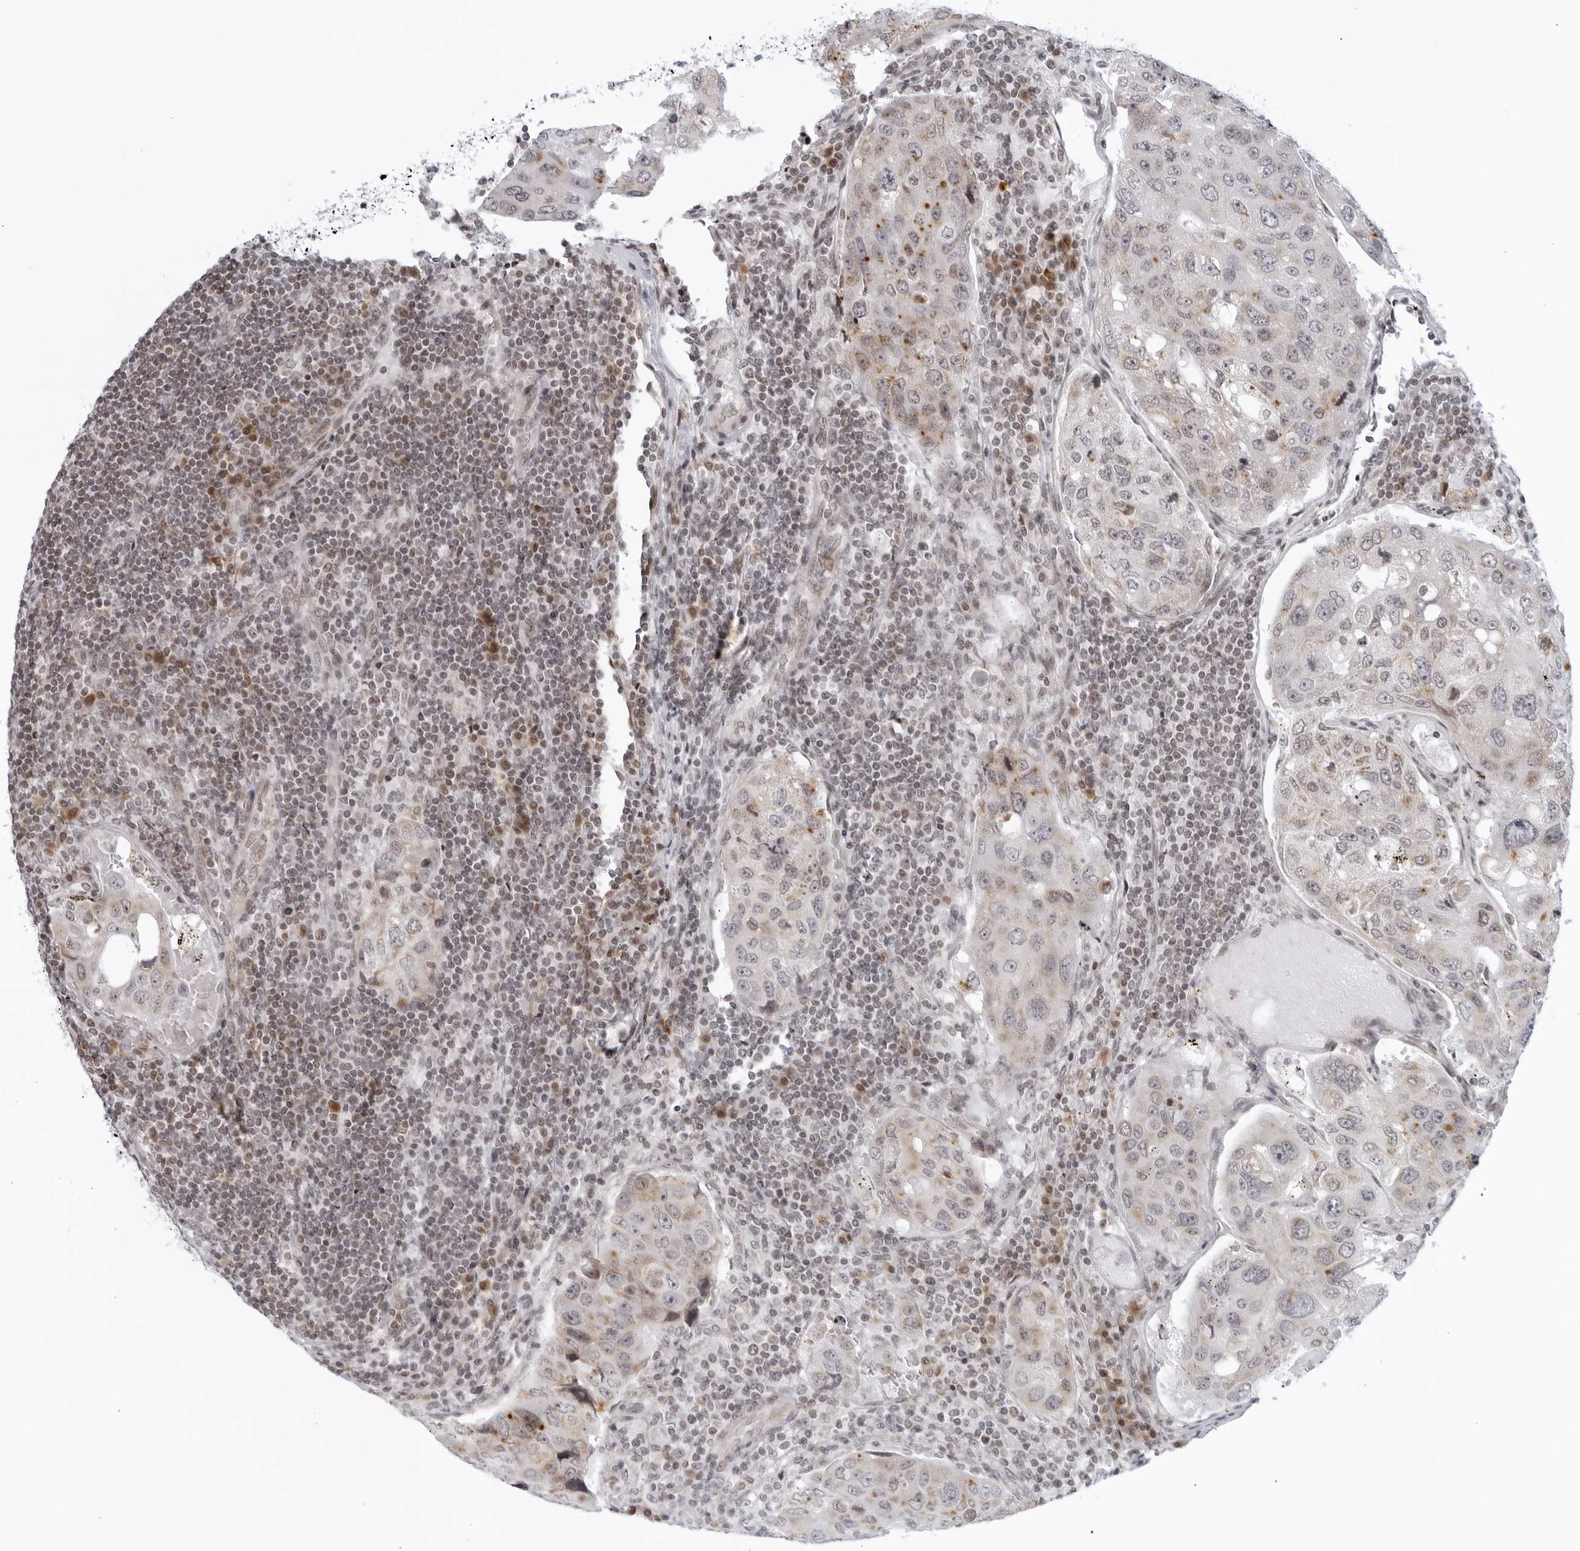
{"staining": {"intensity": "weak", "quantity": "<25%", "location": "cytoplasmic/membranous"}, "tissue": "urothelial cancer", "cell_type": "Tumor cells", "image_type": "cancer", "snomed": [{"axis": "morphology", "description": "Urothelial carcinoma, High grade"}, {"axis": "topography", "description": "Lymph node"}, {"axis": "topography", "description": "Urinary bladder"}], "caption": "This is a image of IHC staining of urothelial cancer, which shows no expression in tumor cells.", "gene": "RAB11FIP3", "patient": {"sex": "male", "age": 51}}